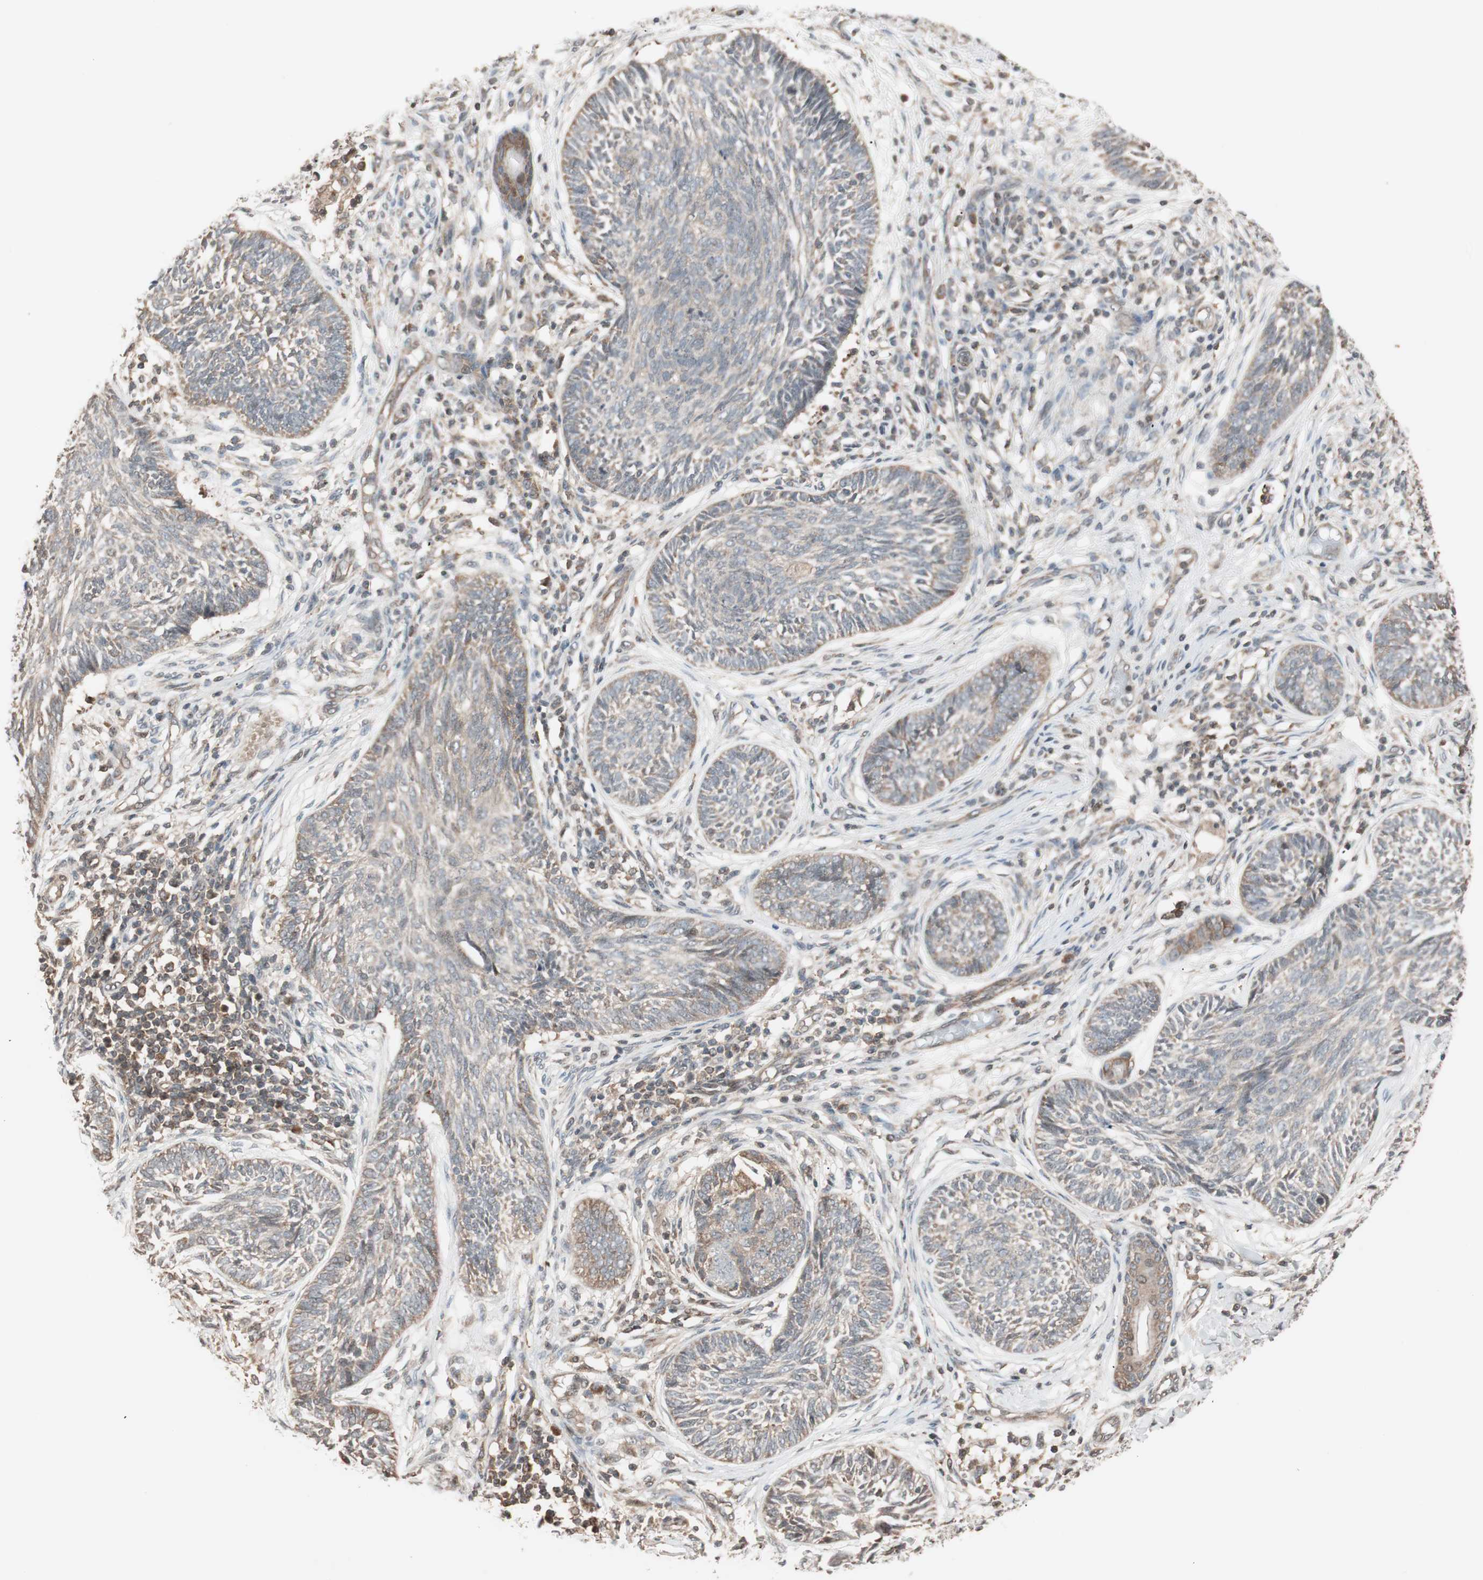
{"staining": {"intensity": "weak", "quantity": "25%-75%", "location": "cytoplasmic/membranous"}, "tissue": "skin cancer", "cell_type": "Tumor cells", "image_type": "cancer", "snomed": [{"axis": "morphology", "description": "Papilloma, NOS"}, {"axis": "morphology", "description": "Basal cell carcinoma"}, {"axis": "topography", "description": "Skin"}], "caption": "Immunohistochemistry (DAB) staining of human papilloma (skin) displays weak cytoplasmic/membranous protein positivity in about 25%-75% of tumor cells.", "gene": "FBXO5", "patient": {"sex": "male", "age": 87}}